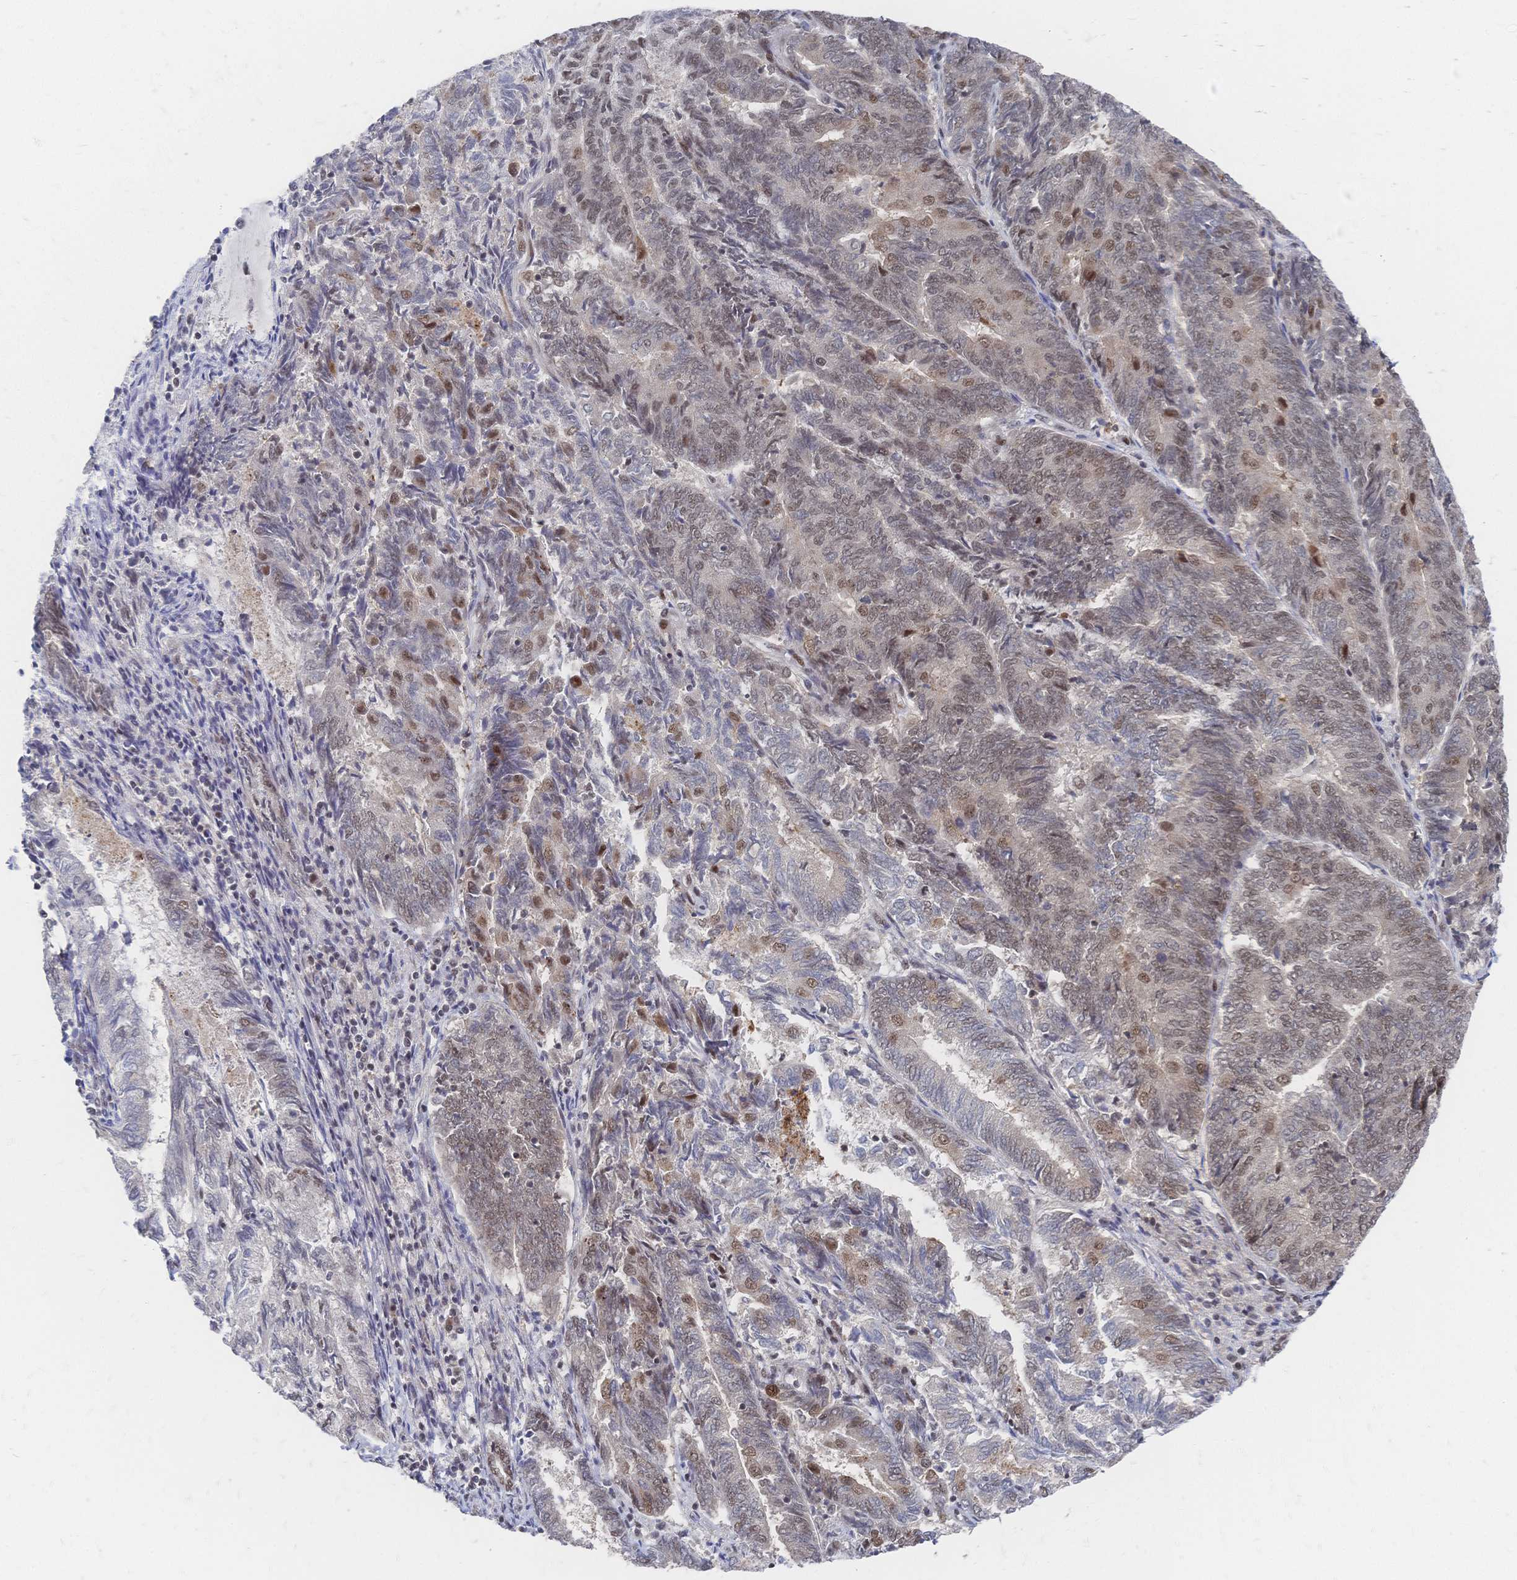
{"staining": {"intensity": "weak", "quantity": "25%-75%", "location": "nuclear"}, "tissue": "endometrial cancer", "cell_type": "Tumor cells", "image_type": "cancer", "snomed": [{"axis": "morphology", "description": "Adenocarcinoma, NOS"}, {"axis": "topography", "description": "Endometrium"}], "caption": "Endometrial adenocarcinoma was stained to show a protein in brown. There is low levels of weak nuclear expression in approximately 25%-75% of tumor cells. (DAB (3,3'-diaminobenzidine) = brown stain, brightfield microscopy at high magnification).", "gene": "NELFA", "patient": {"sex": "female", "age": 80}}